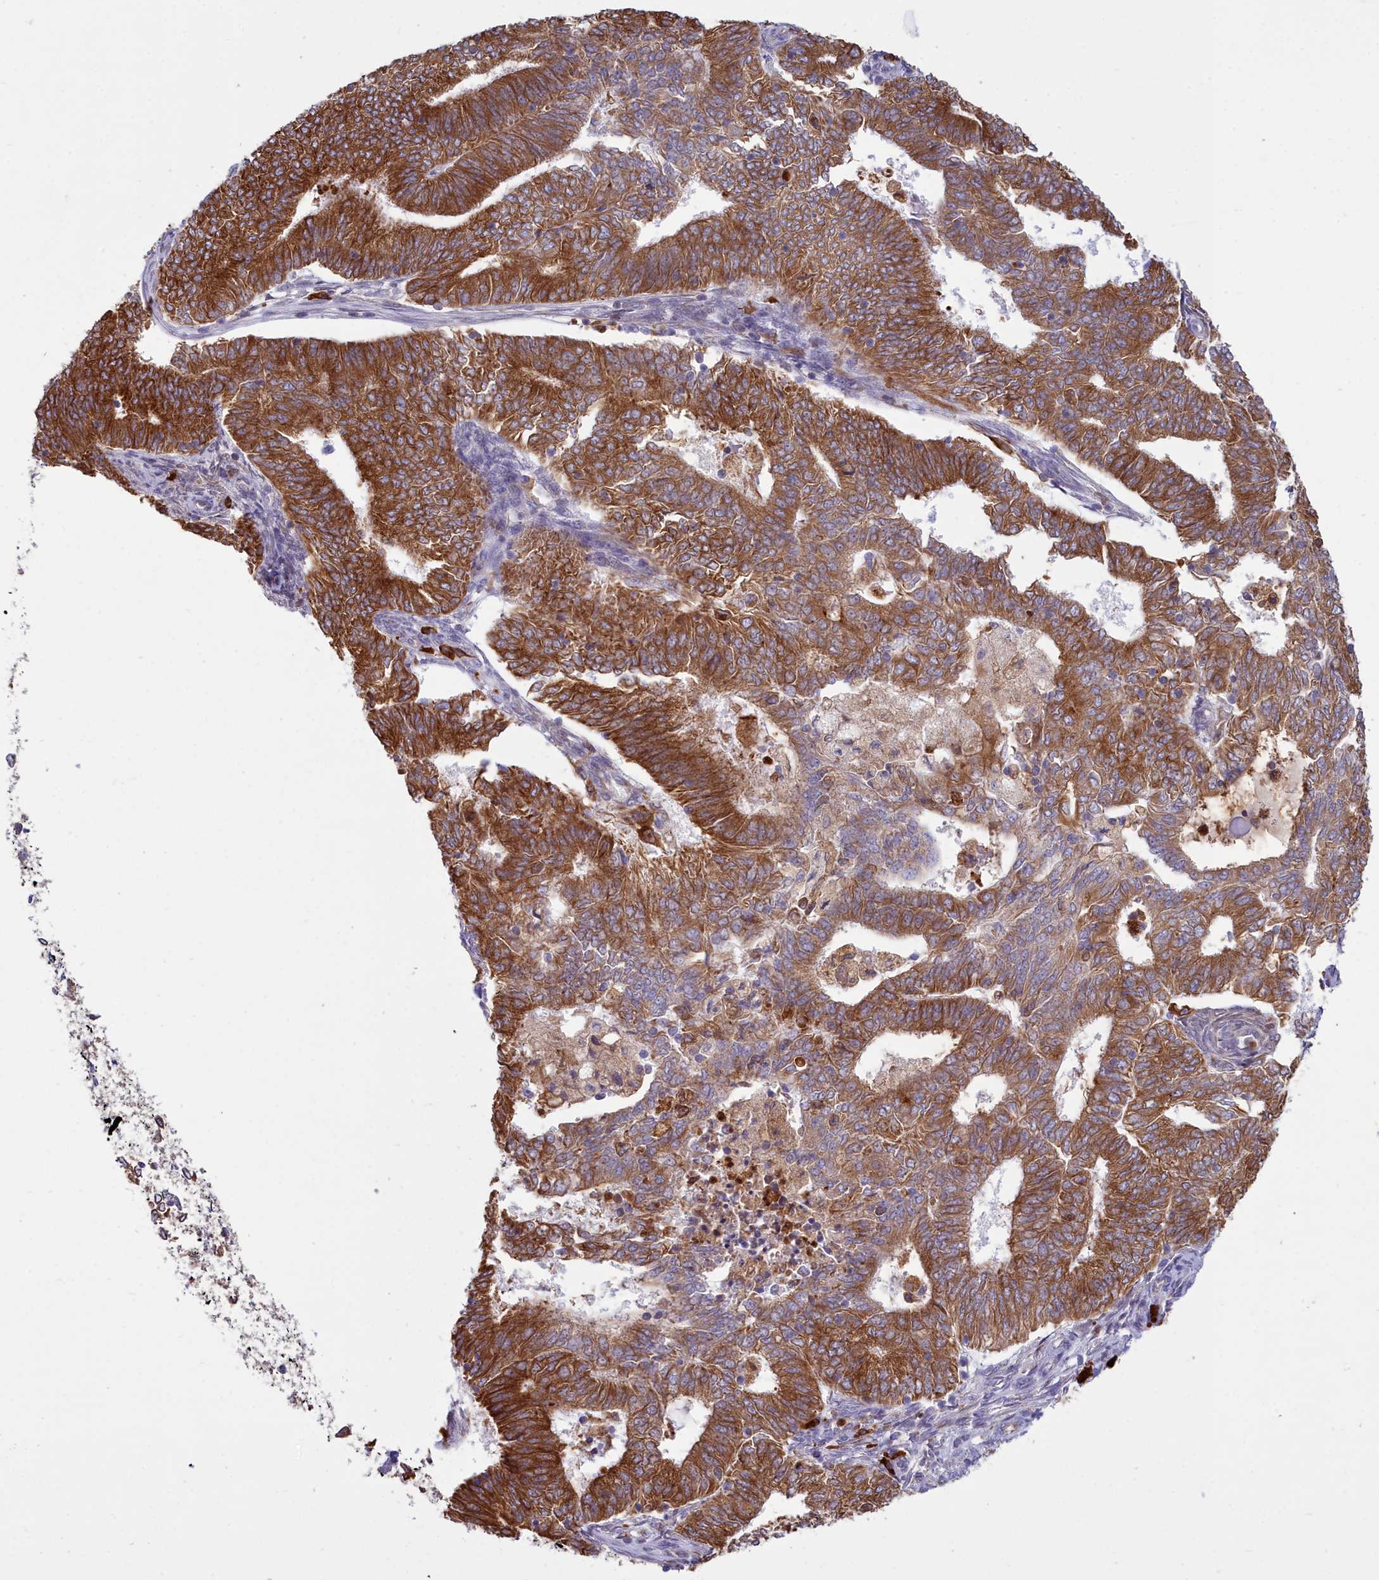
{"staining": {"intensity": "strong", "quantity": ">75%", "location": "cytoplasmic/membranous"}, "tissue": "endometrial cancer", "cell_type": "Tumor cells", "image_type": "cancer", "snomed": [{"axis": "morphology", "description": "Adenocarcinoma, NOS"}, {"axis": "topography", "description": "Endometrium"}], "caption": "IHC histopathology image of neoplastic tissue: endometrial cancer stained using IHC shows high levels of strong protein expression localized specifically in the cytoplasmic/membranous of tumor cells, appearing as a cytoplasmic/membranous brown color.", "gene": "HM13", "patient": {"sex": "female", "age": 62}}